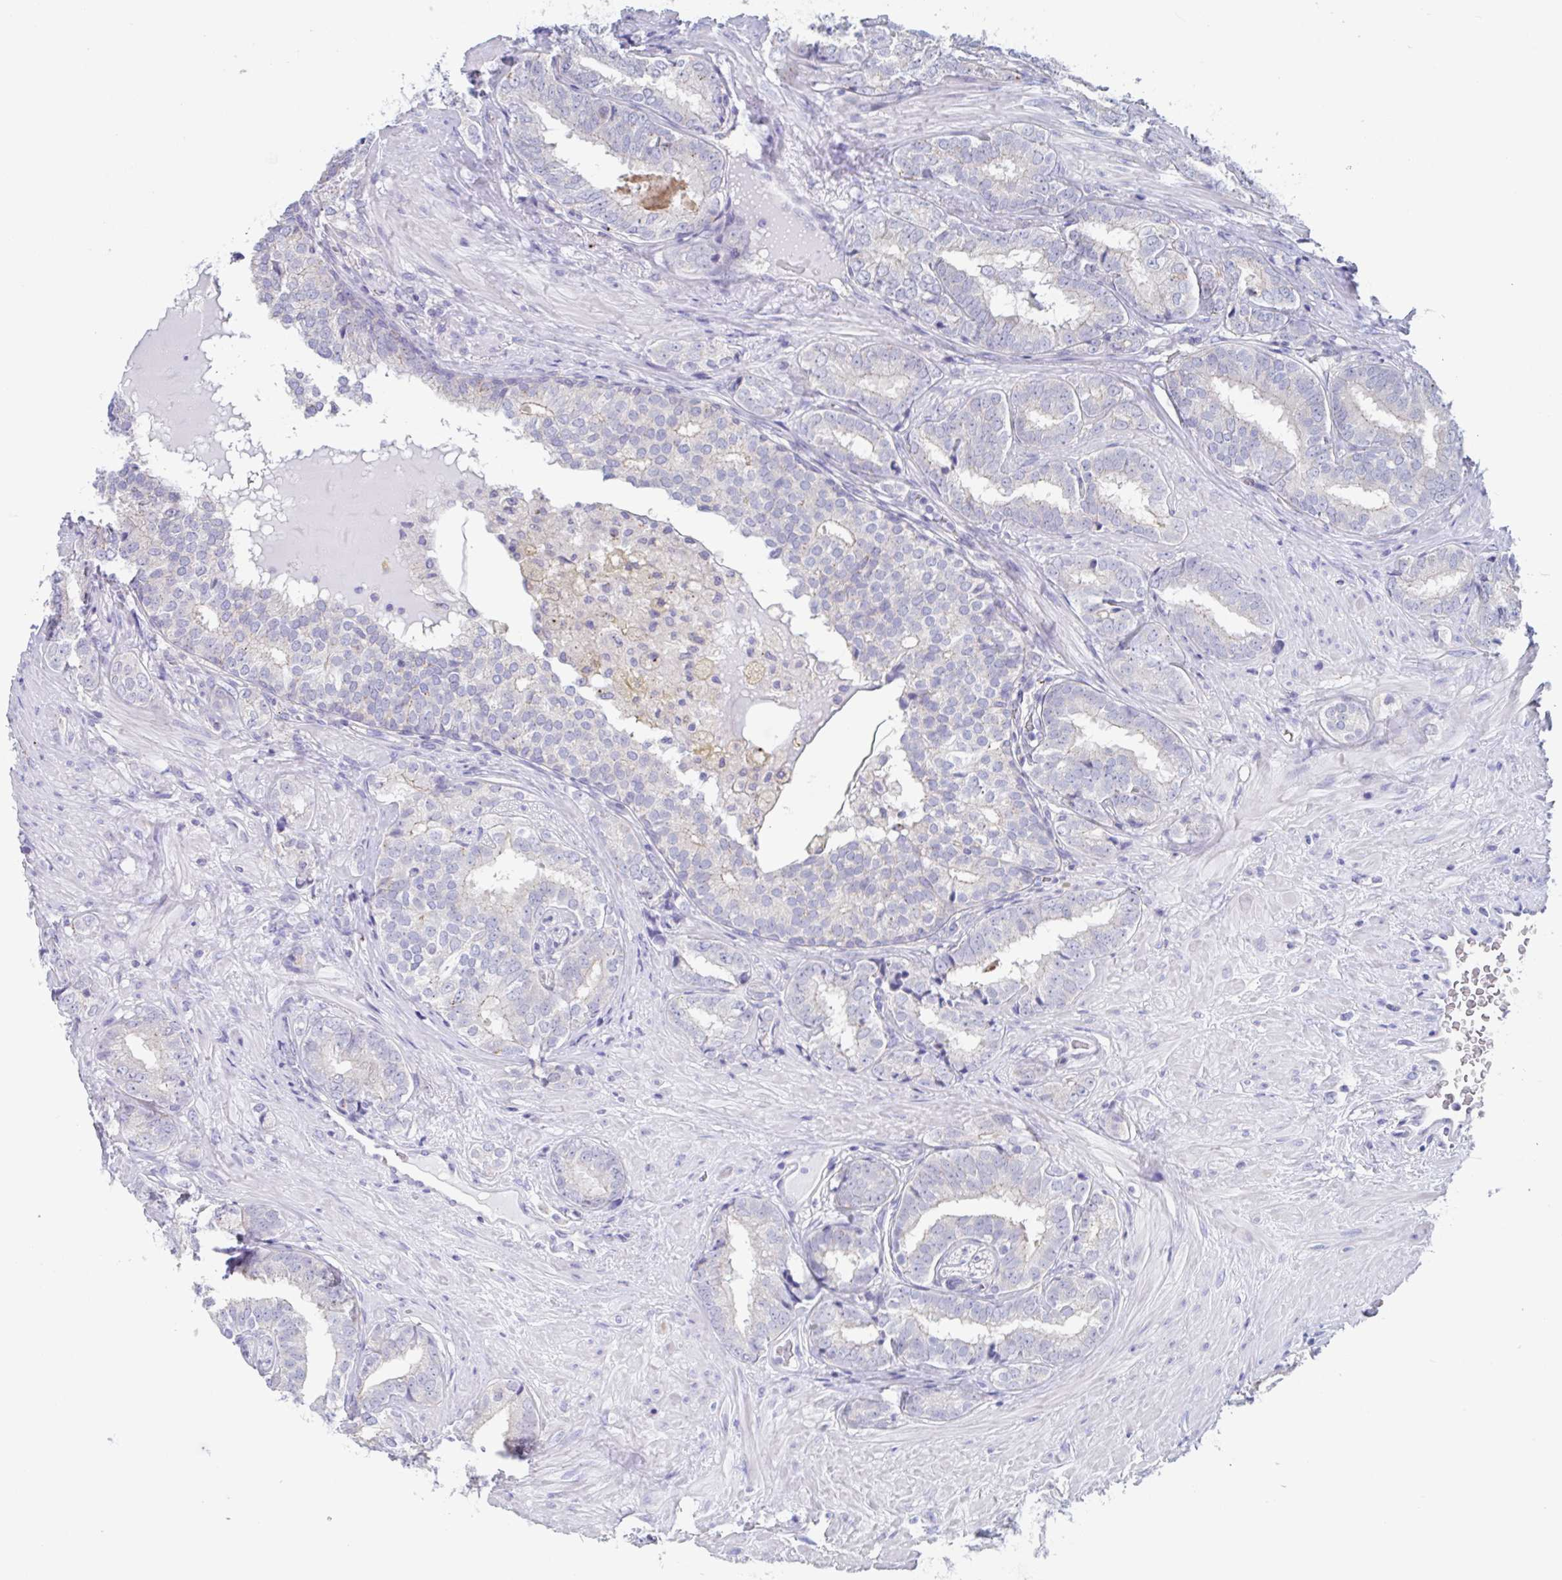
{"staining": {"intensity": "negative", "quantity": "none", "location": "none"}, "tissue": "prostate cancer", "cell_type": "Tumor cells", "image_type": "cancer", "snomed": [{"axis": "morphology", "description": "Adenocarcinoma, High grade"}, {"axis": "topography", "description": "Prostate"}], "caption": "Tumor cells are negative for brown protein staining in prostate adenocarcinoma (high-grade). The staining is performed using DAB (3,3'-diaminobenzidine) brown chromogen with nuclei counter-stained in using hematoxylin.", "gene": "CHMP5", "patient": {"sex": "male", "age": 72}}